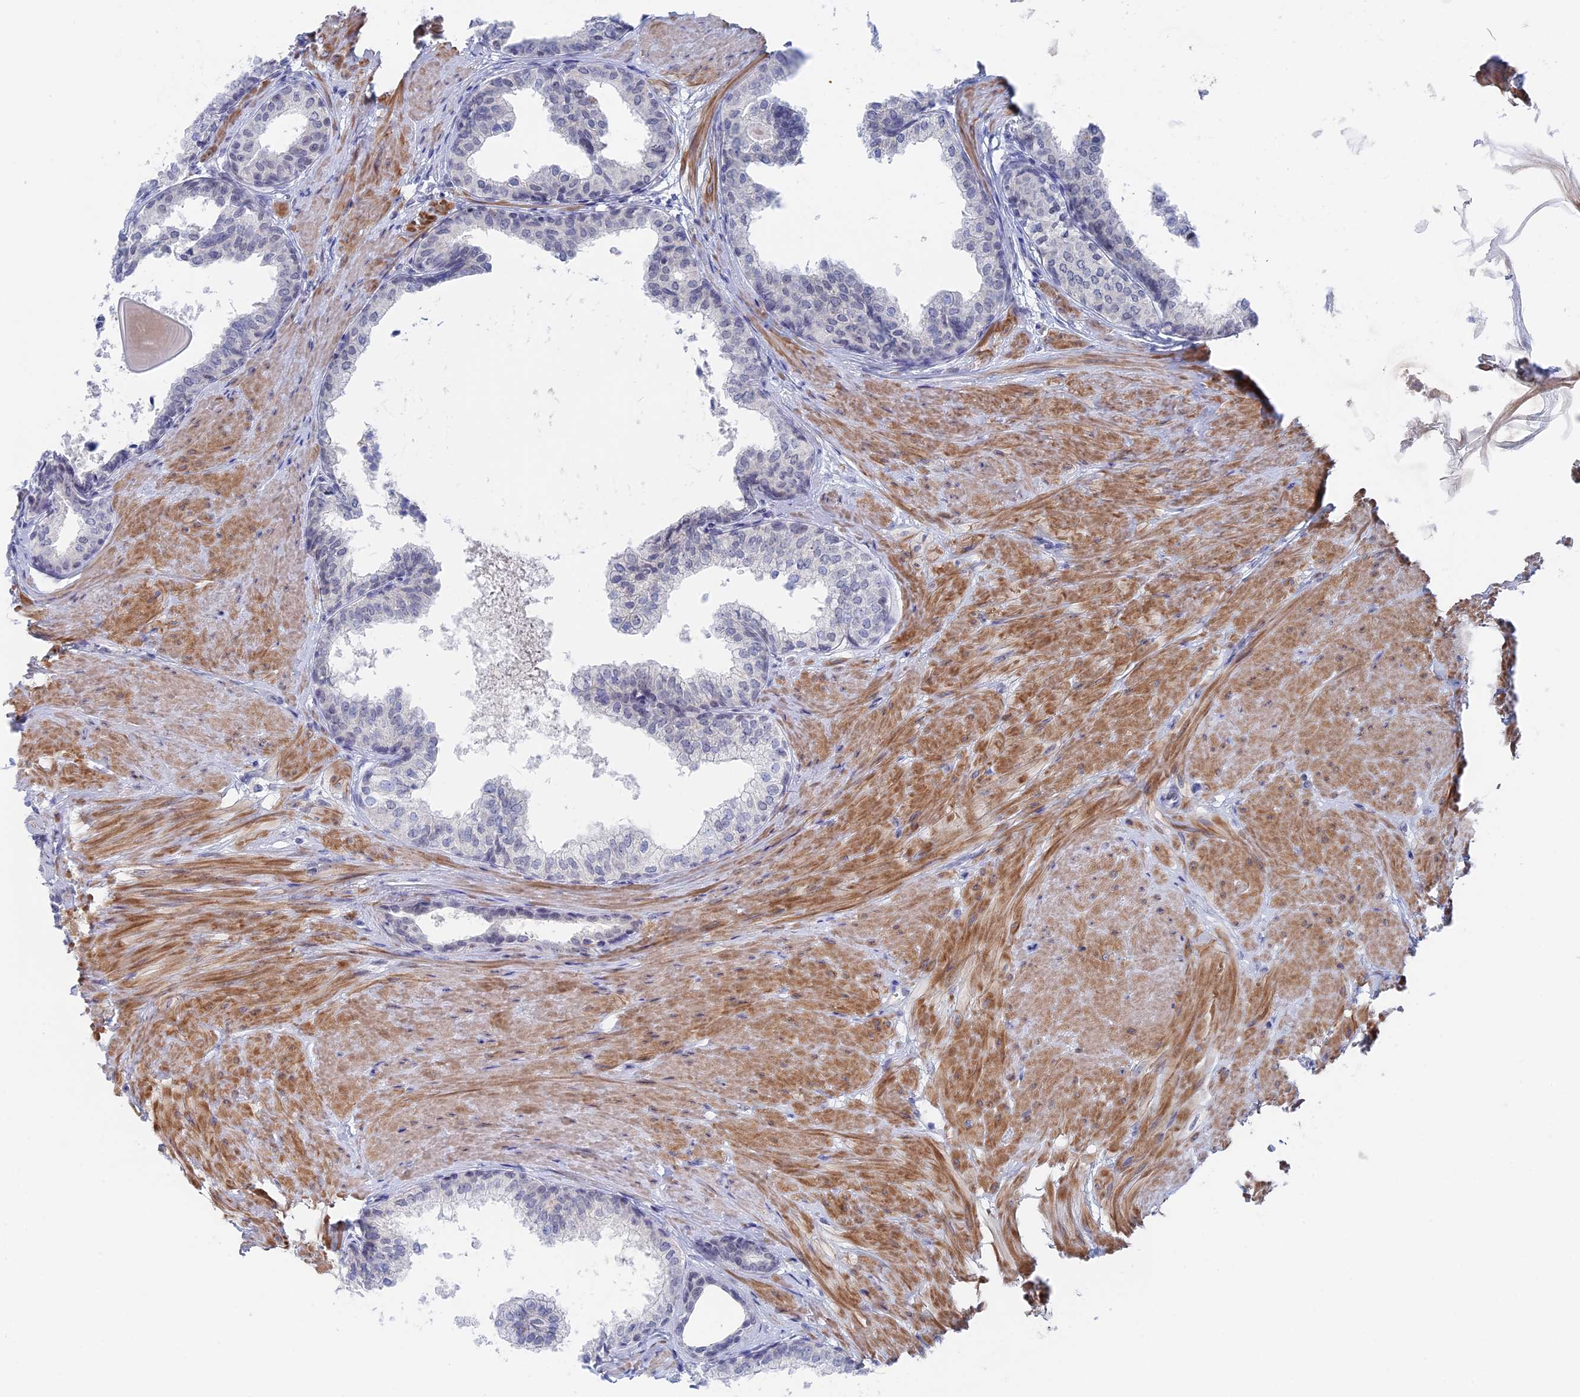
{"staining": {"intensity": "negative", "quantity": "none", "location": "none"}, "tissue": "prostate", "cell_type": "Glandular cells", "image_type": "normal", "snomed": [{"axis": "morphology", "description": "Normal tissue, NOS"}, {"axis": "topography", "description": "Prostate"}], "caption": "Immunohistochemical staining of normal prostate displays no significant positivity in glandular cells. (Brightfield microscopy of DAB IHC at high magnification).", "gene": "BRD2", "patient": {"sex": "male", "age": 48}}